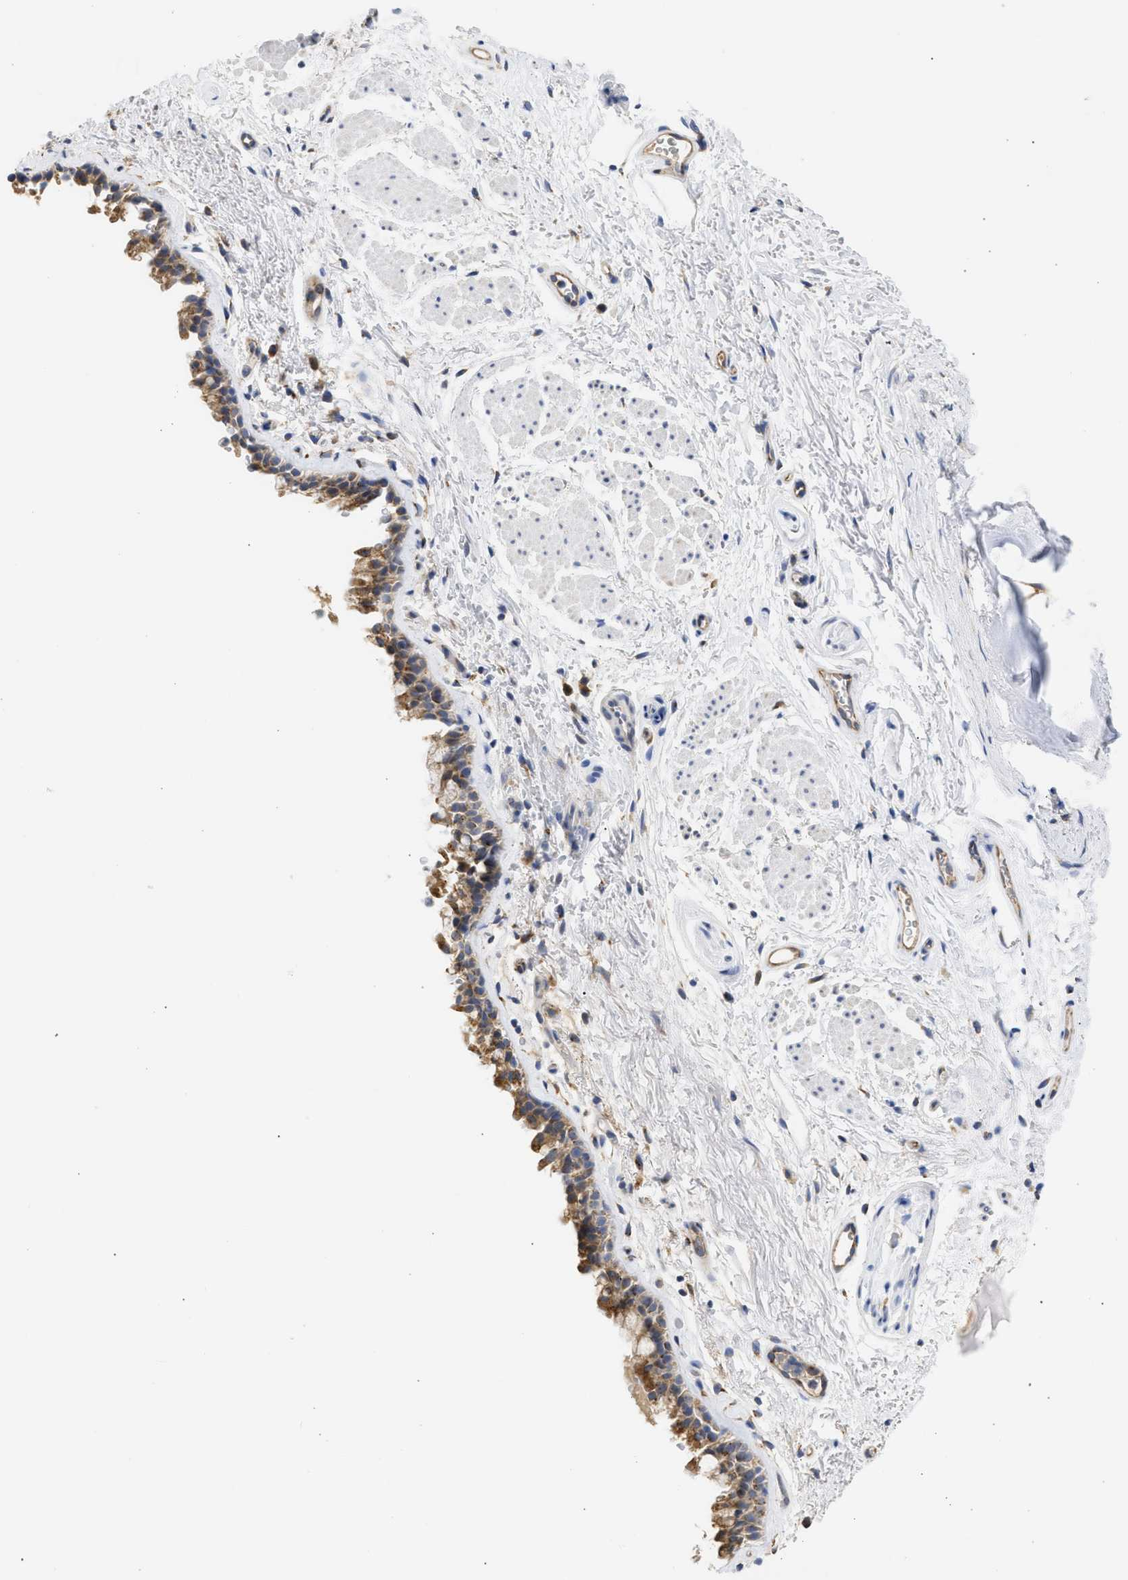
{"staining": {"intensity": "moderate", "quantity": ">75%", "location": "cytoplasmic/membranous"}, "tissue": "bronchus", "cell_type": "Respiratory epithelial cells", "image_type": "normal", "snomed": [{"axis": "morphology", "description": "Normal tissue, NOS"}, {"axis": "topography", "description": "Cartilage tissue"}, {"axis": "topography", "description": "Bronchus"}], "caption": "Immunohistochemistry image of benign bronchus stained for a protein (brown), which reveals medium levels of moderate cytoplasmic/membranous positivity in approximately >75% of respiratory epithelial cells.", "gene": "TMED1", "patient": {"sex": "female", "age": 53}}